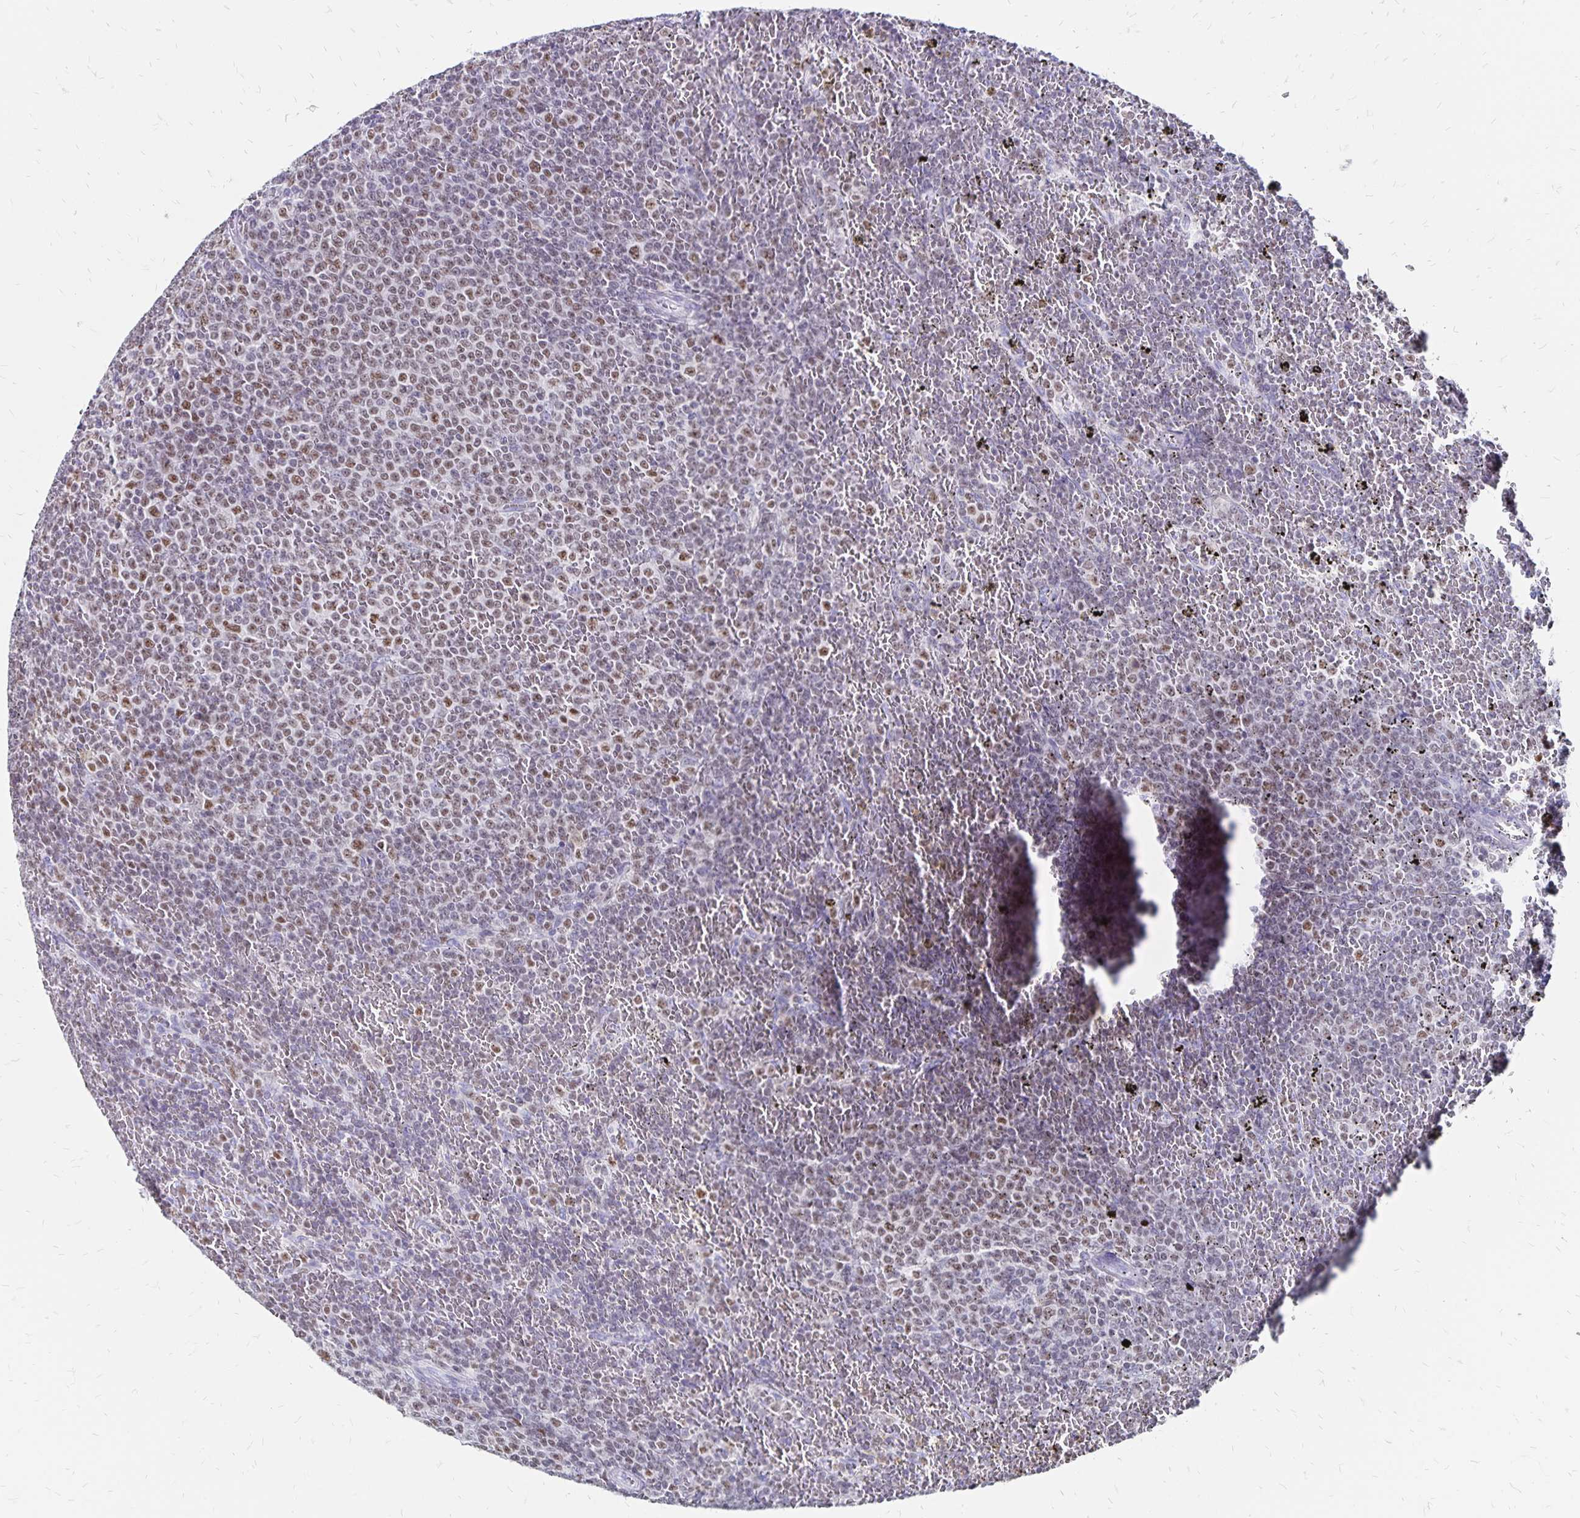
{"staining": {"intensity": "moderate", "quantity": "25%-75%", "location": "nuclear"}, "tissue": "lymphoma", "cell_type": "Tumor cells", "image_type": "cancer", "snomed": [{"axis": "morphology", "description": "Malignant lymphoma, non-Hodgkin's type, Low grade"}, {"axis": "topography", "description": "Spleen"}], "caption": "The histopathology image reveals immunohistochemical staining of malignant lymphoma, non-Hodgkin's type (low-grade). There is moderate nuclear expression is present in about 25%-75% of tumor cells. (DAB (3,3'-diaminobenzidine) = brown stain, brightfield microscopy at high magnification).", "gene": "IKZF1", "patient": {"sex": "female", "age": 77}}